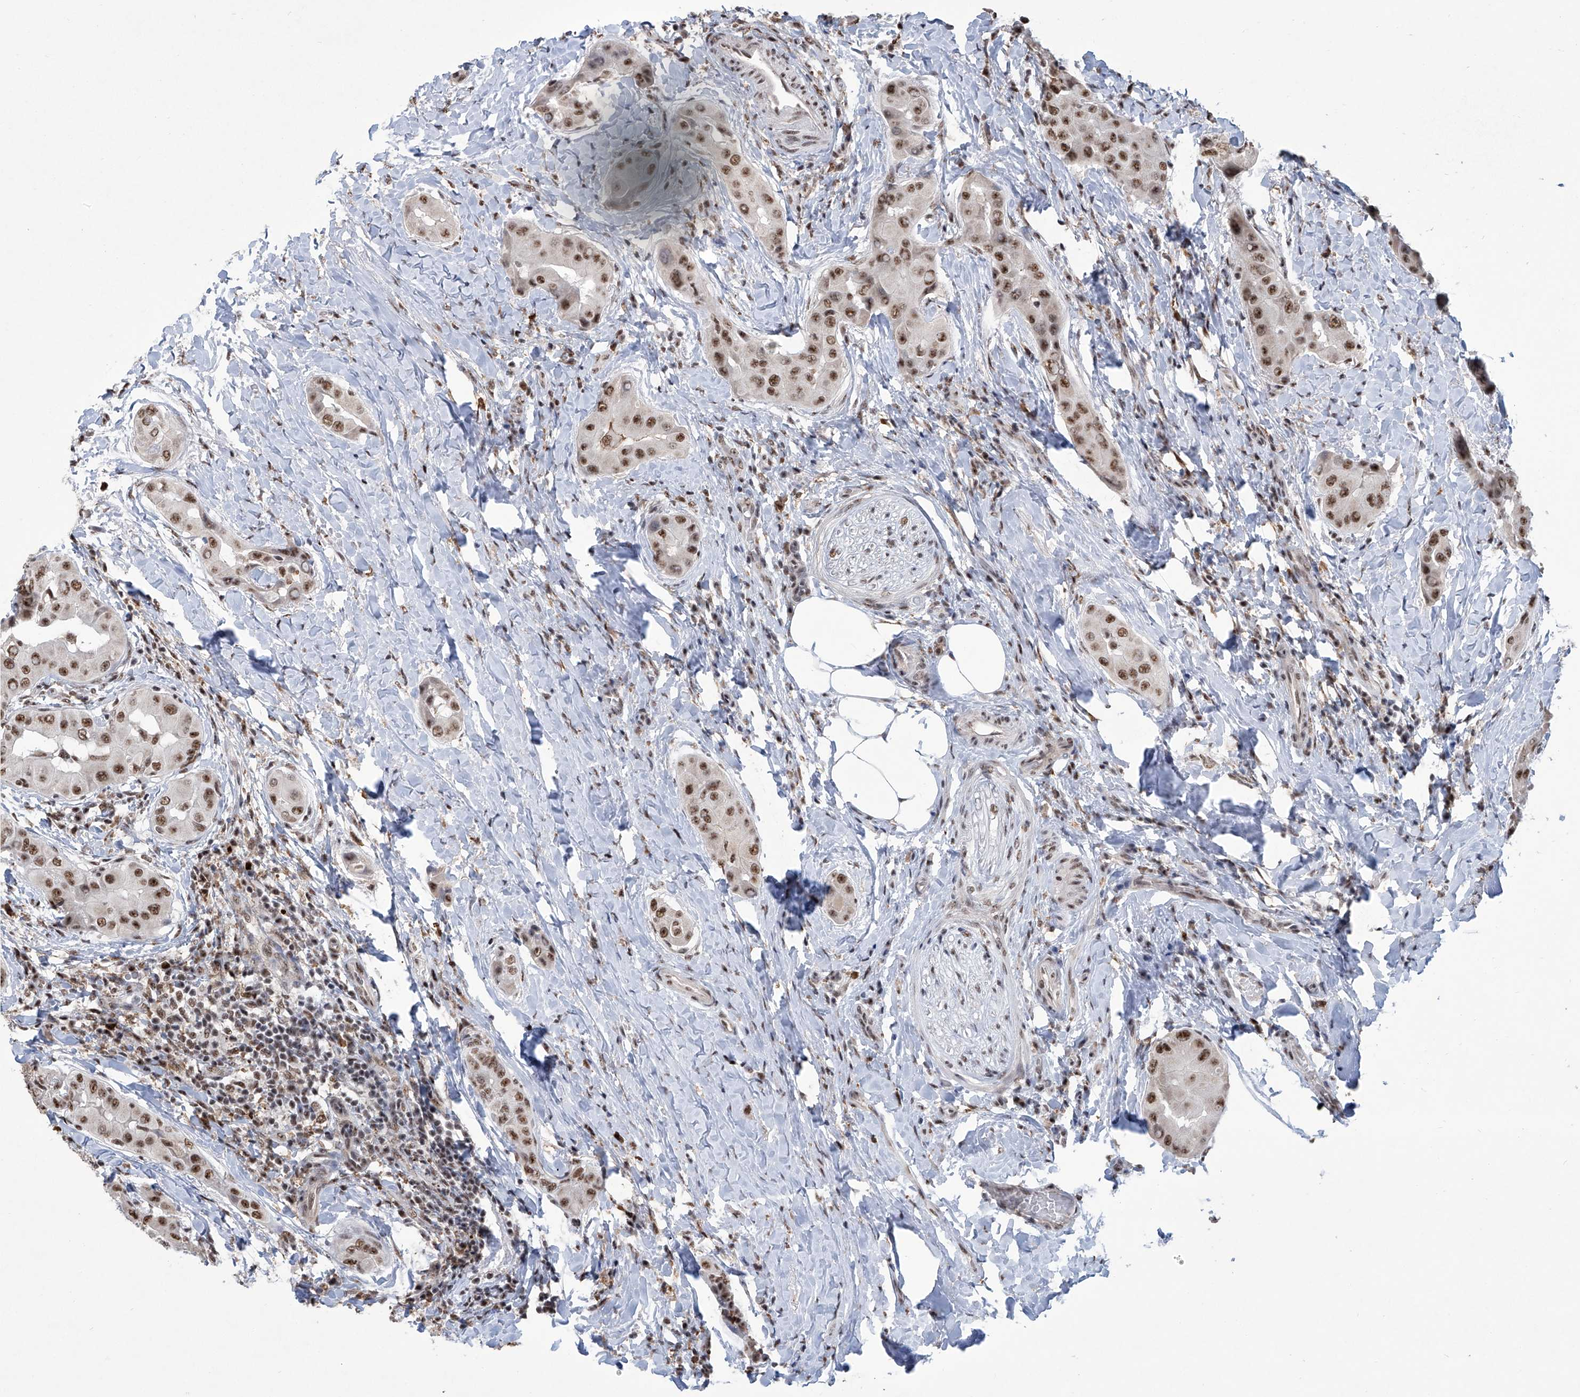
{"staining": {"intensity": "moderate", "quantity": ">75%", "location": "nuclear"}, "tissue": "thyroid cancer", "cell_type": "Tumor cells", "image_type": "cancer", "snomed": [{"axis": "morphology", "description": "Papillary adenocarcinoma, NOS"}, {"axis": "topography", "description": "Thyroid gland"}], "caption": "IHC (DAB) staining of human thyroid cancer demonstrates moderate nuclear protein staining in approximately >75% of tumor cells.", "gene": "FBXL4", "patient": {"sex": "male", "age": 33}}